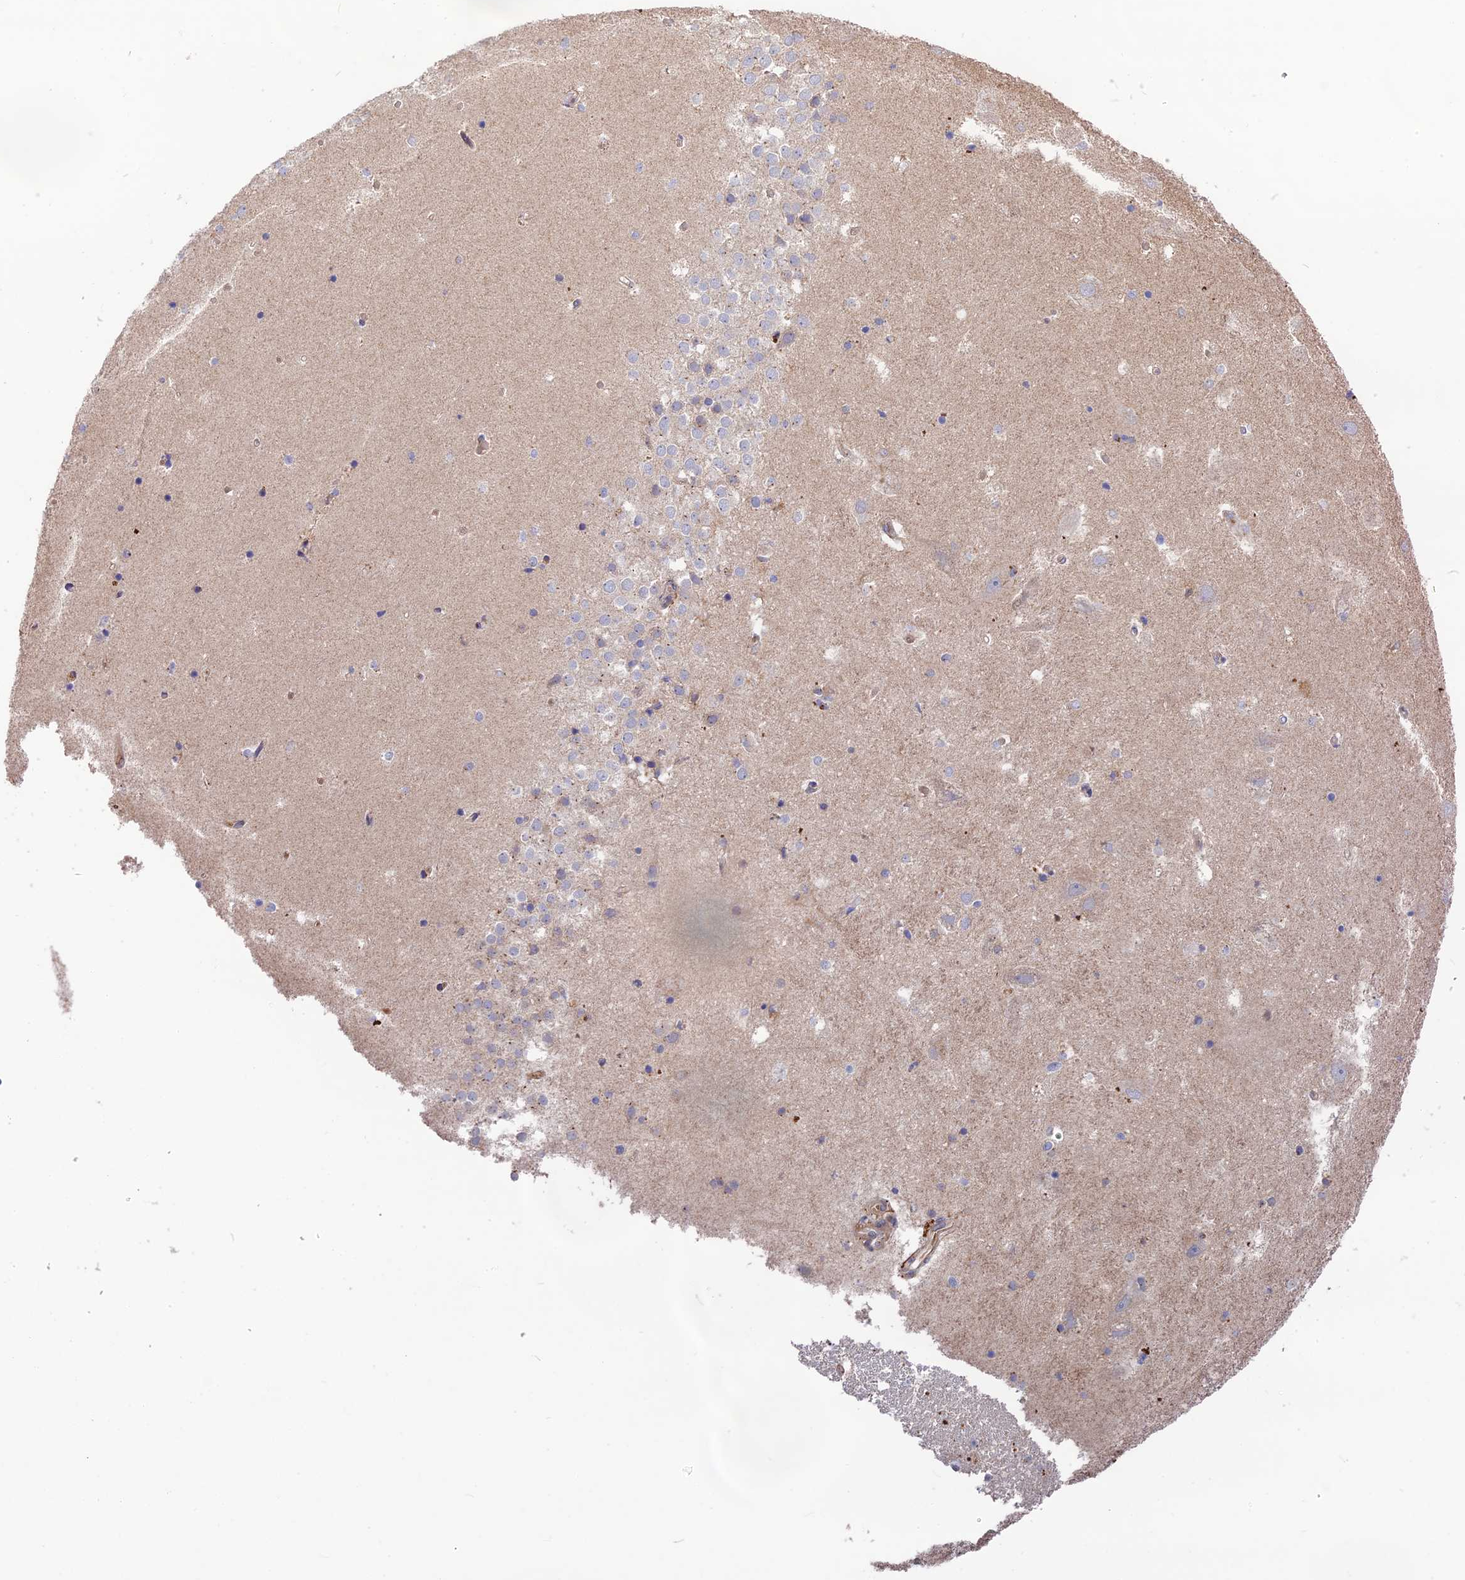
{"staining": {"intensity": "weak", "quantity": "<25%", "location": "cytoplasmic/membranous"}, "tissue": "hippocampus", "cell_type": "Glial cells", "image_type": "normal", "snomed": [{"axis": "morphology", "description": "Normal tissue, NOS"}, {"axis": "topography", "description": "Hippocampus"}], "caption": "Immunohistochemical staining of normal hippocampus demonstrates no significant positivity in glial cells.", "gene": "RPIA", "patient": {"sex": "female", "age": 52}}